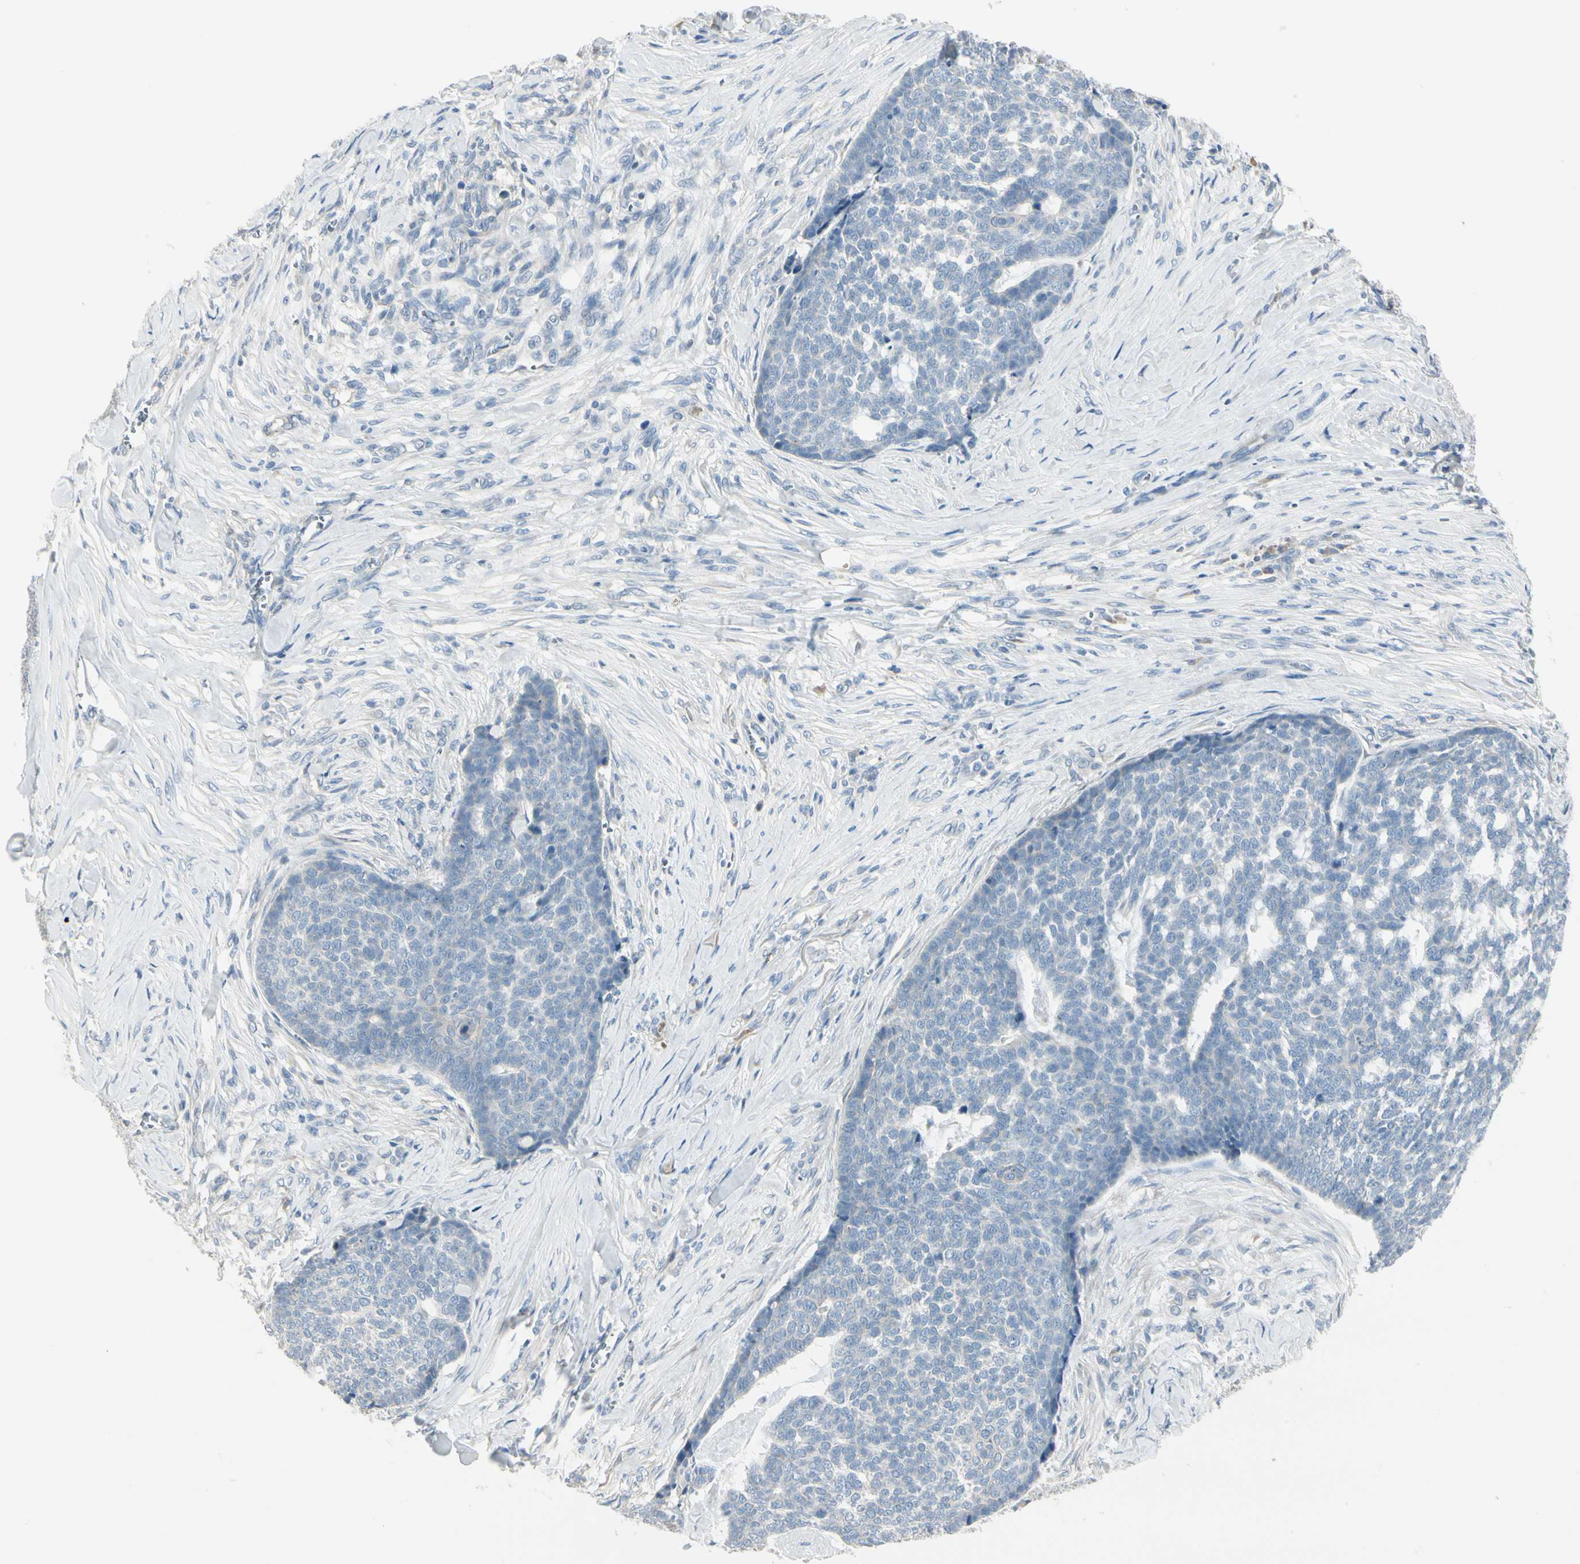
{"staining": {"intensity": "negative", "quantity": "none", "location": "none"}, "tissue": "skin cancer", "cell_type": "Tumor cells", "image_type": "cancer", "snomed": [{"axis": "morphology", "description": "Basal cell carcinoma"}, {"axis": "topography", "description": "Skin"}], "caption": "High magnification brightfield microscopy of skin cancer stained with DAB (brown) and counterstained with hematoxylin (blue): tumor cells show no significant positivity.", "gene": "SPINK4", "patient": {"sex": "male", "age": 84}}